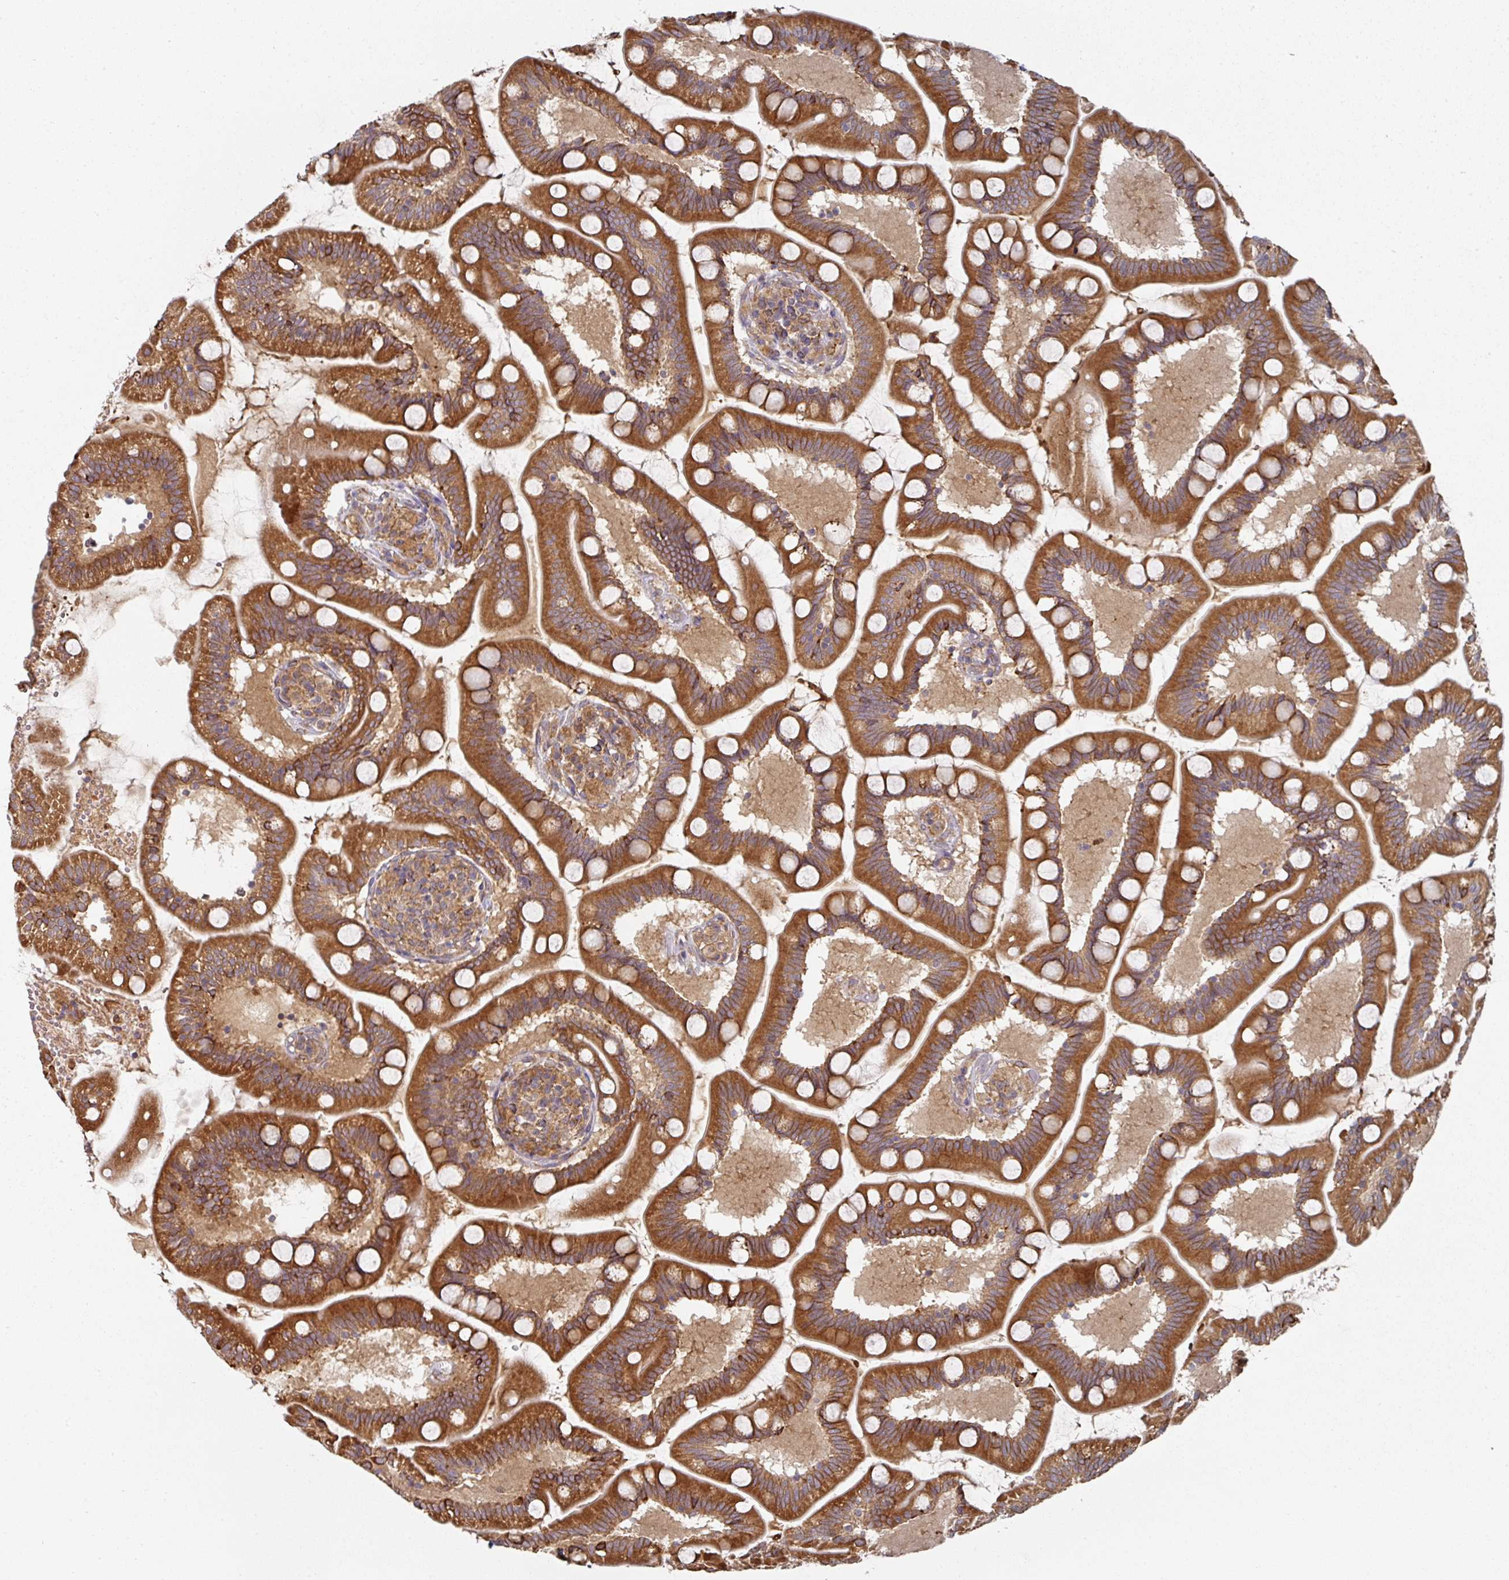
{"staining": {"intensity": "strong", "quantity": ">75%", "location": "cytoplasmic/membranous"}, "tissue": "small intestine", "cell_type": "Glandular cells", "image_type": "normal", "snomed": [{"axis": "morphology", "description": "Normal tissue, NOS"}, {"axis": "topography", "description": "Small intestine"}], "caption": "Brown immunohistochemical staining in normal human small intestine shows strong cytoplasmic/membranous staining in about >75% of glandular cells. Immunohistochemistry (ihc) stains the protein in brown and the nuclei are stained blue.", "gene": "CEP95", "patient": {"sex": "female", "age": 64}}